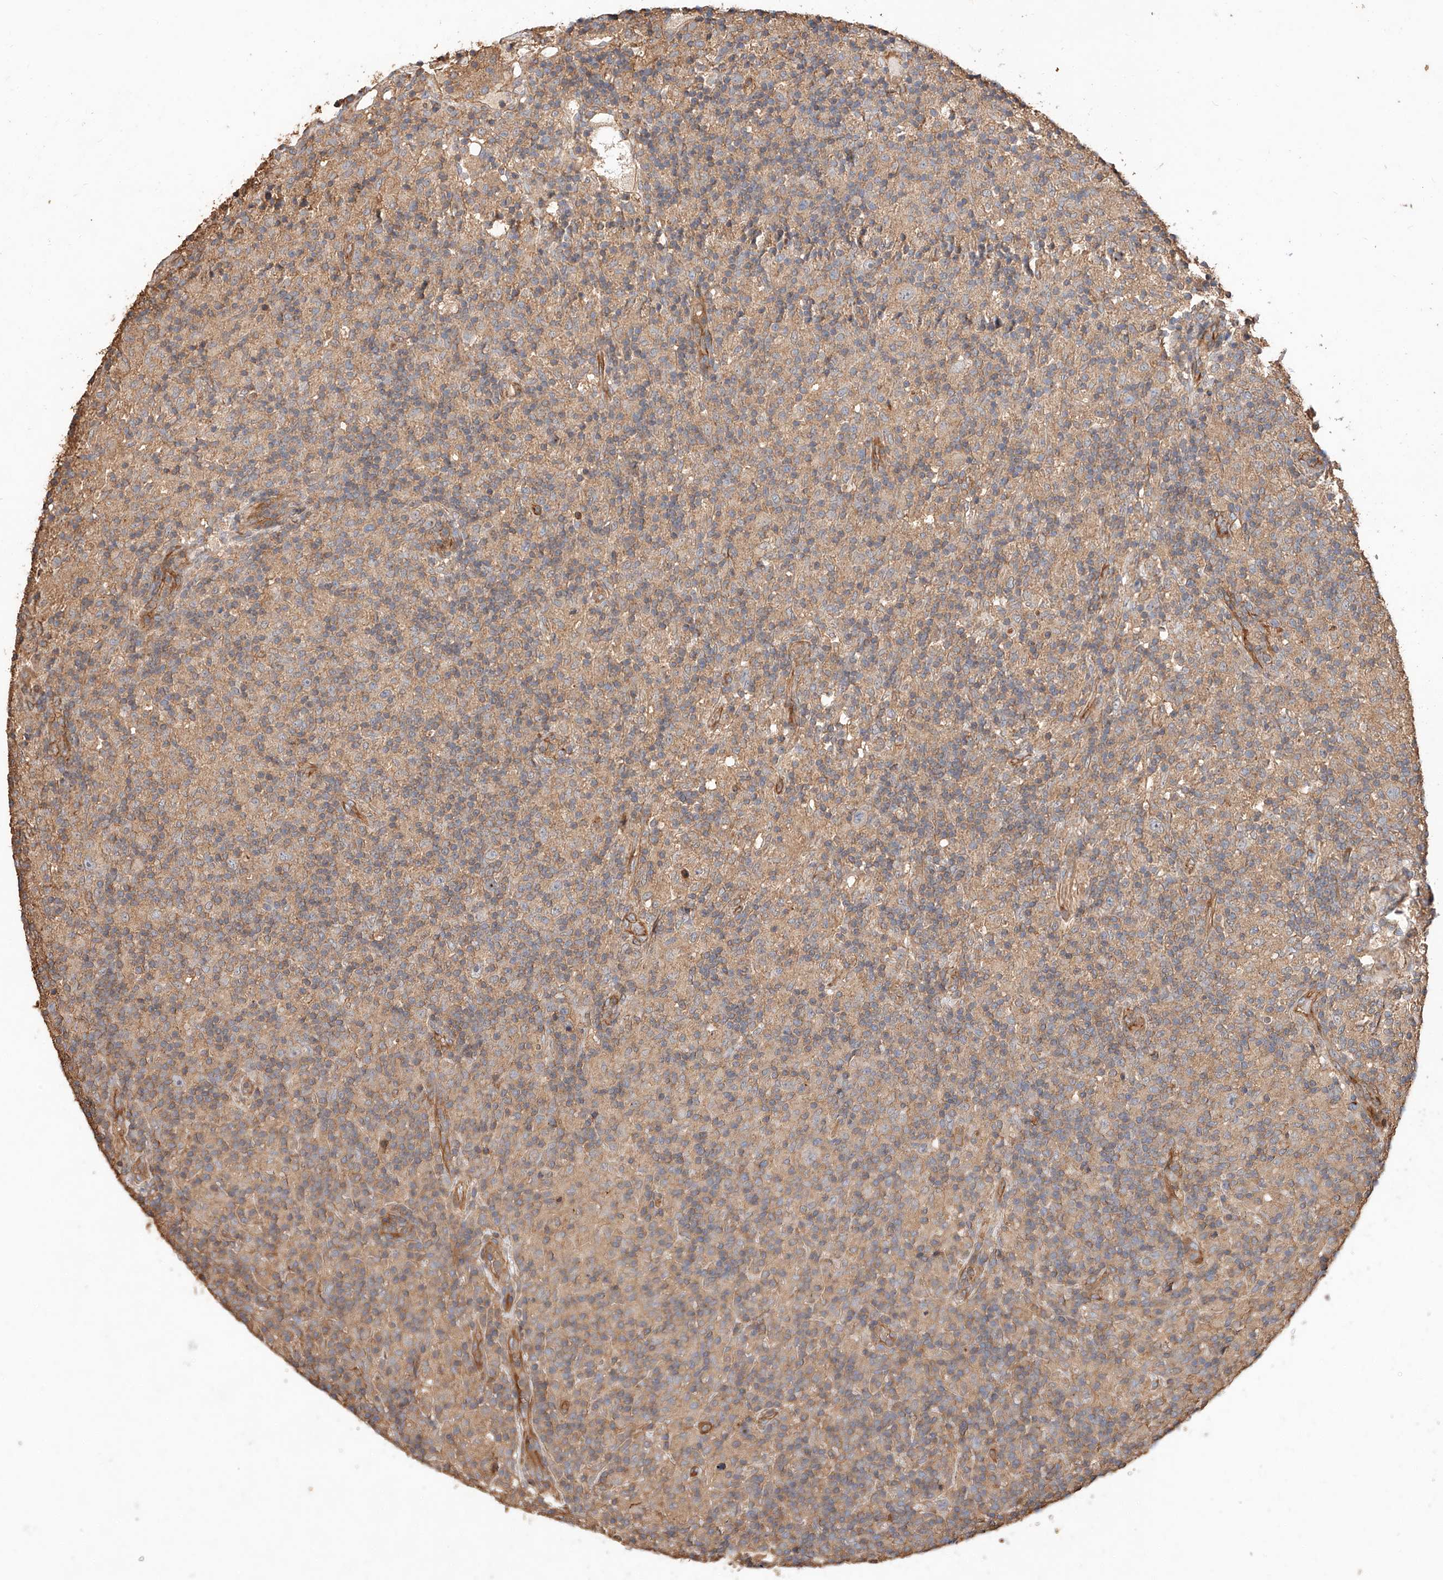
{"staining": {"intensity": "negative", "quantity": "none", "location": "none"}, "tissue": "lymphoma", "cell_type": "Tumor cells", "image_type": "cancer", "snomed": [{"axis": "morphology", "description": "Hodgkin's disease, NOS"}, {"axis": "topography", "description": "Lymph node"}], "caption": "There is no significant staining in tumor cells of Hodgkin's disease.", "gene": "GHDC", "patient": {"sex": "male", "age": 70}}